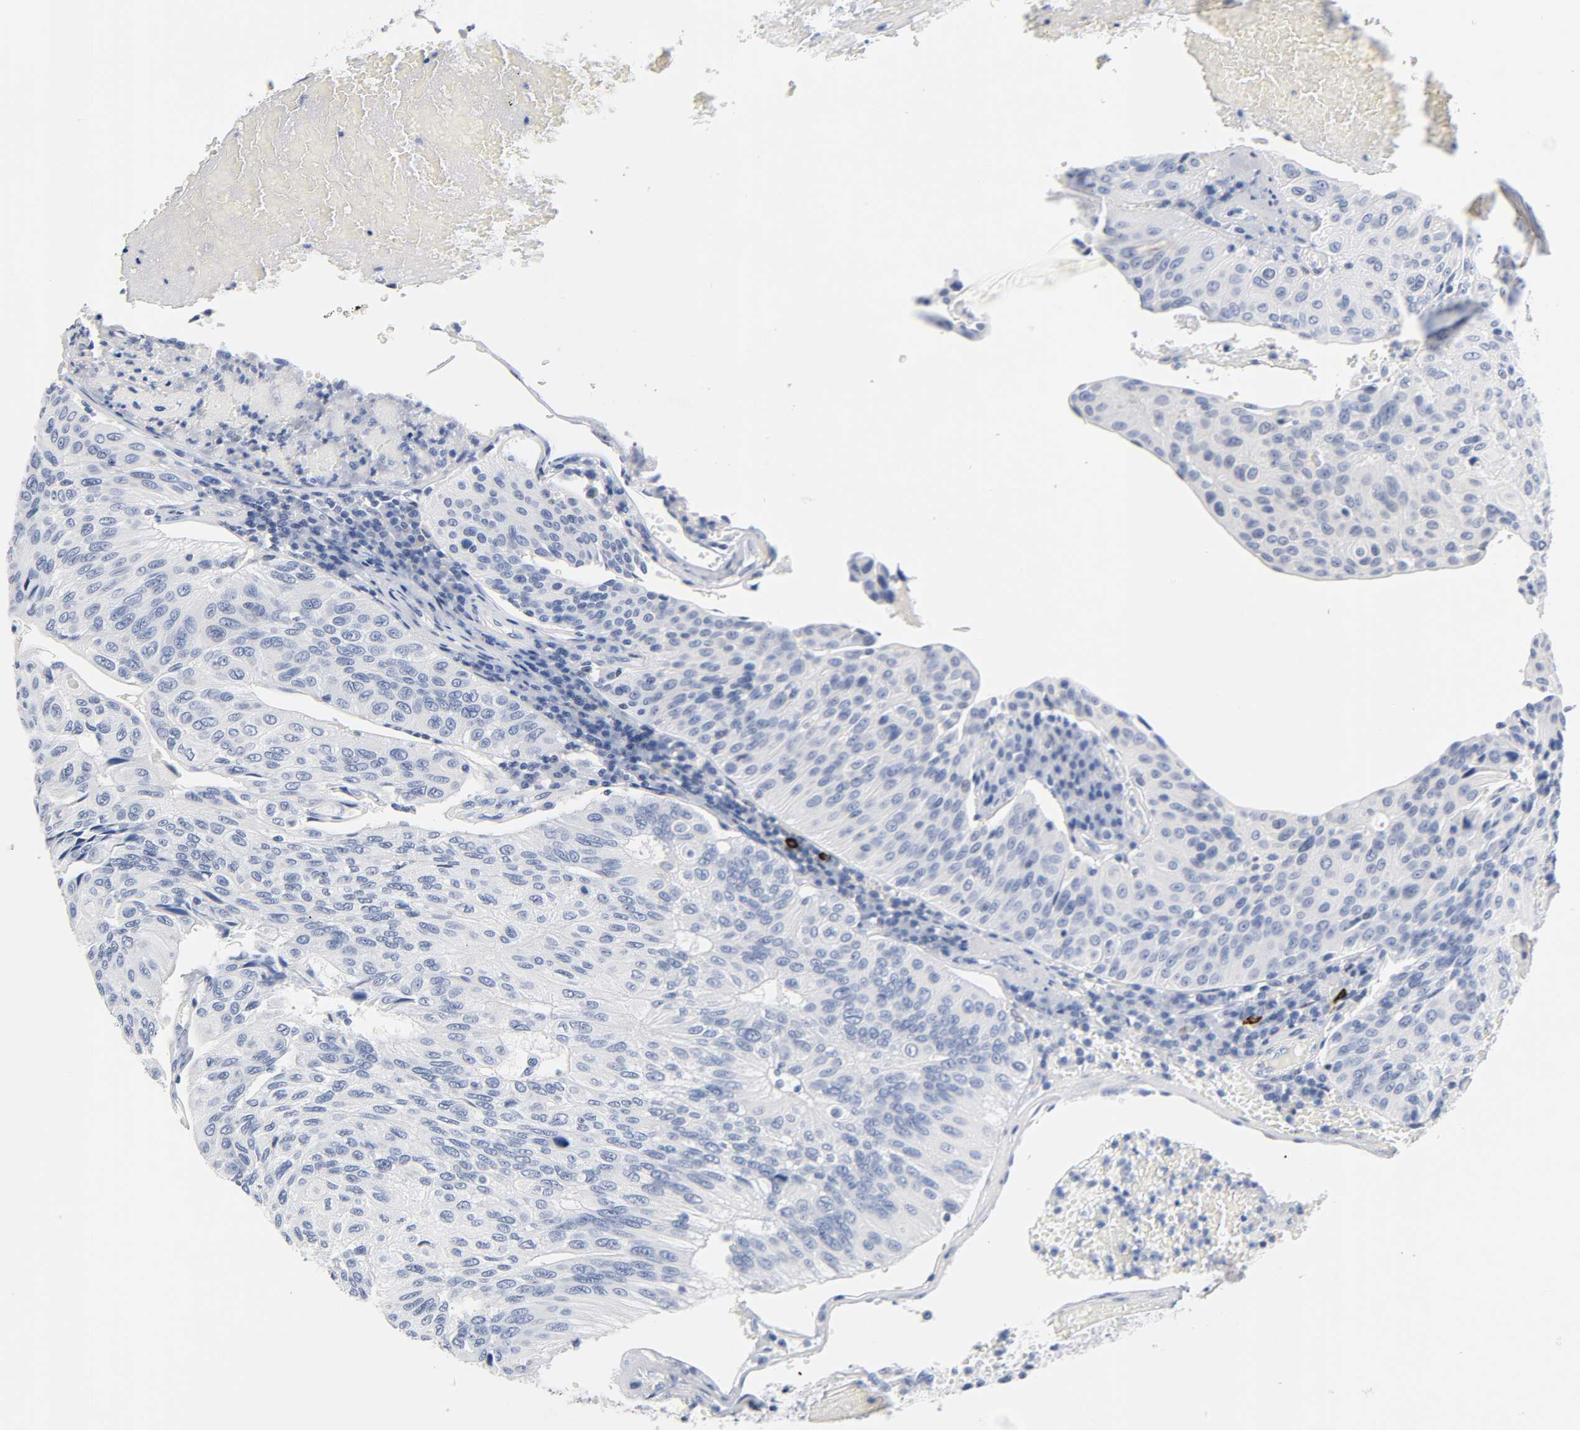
{"staining": {"intensity": "negative", "quantity": "none", "location": "none"}, "tissue": "urothelial cancer", "cell_type": "Tumor cells", "image_type": "cancer", "snomed": [{"axis": "morphology", "description": "Urothelial carcinoma, High grade"}, {"axis": "topography", "description": "Urinary bladder"}], "caption": "DAB (3,3'-diaminobenzidine) immunohistochemical staining of urothelial carcinoma (high-grade) displays no significant expression in tumor cells.", "gene": "NAB2", "patient": {"sex": "male", "age": 66}}